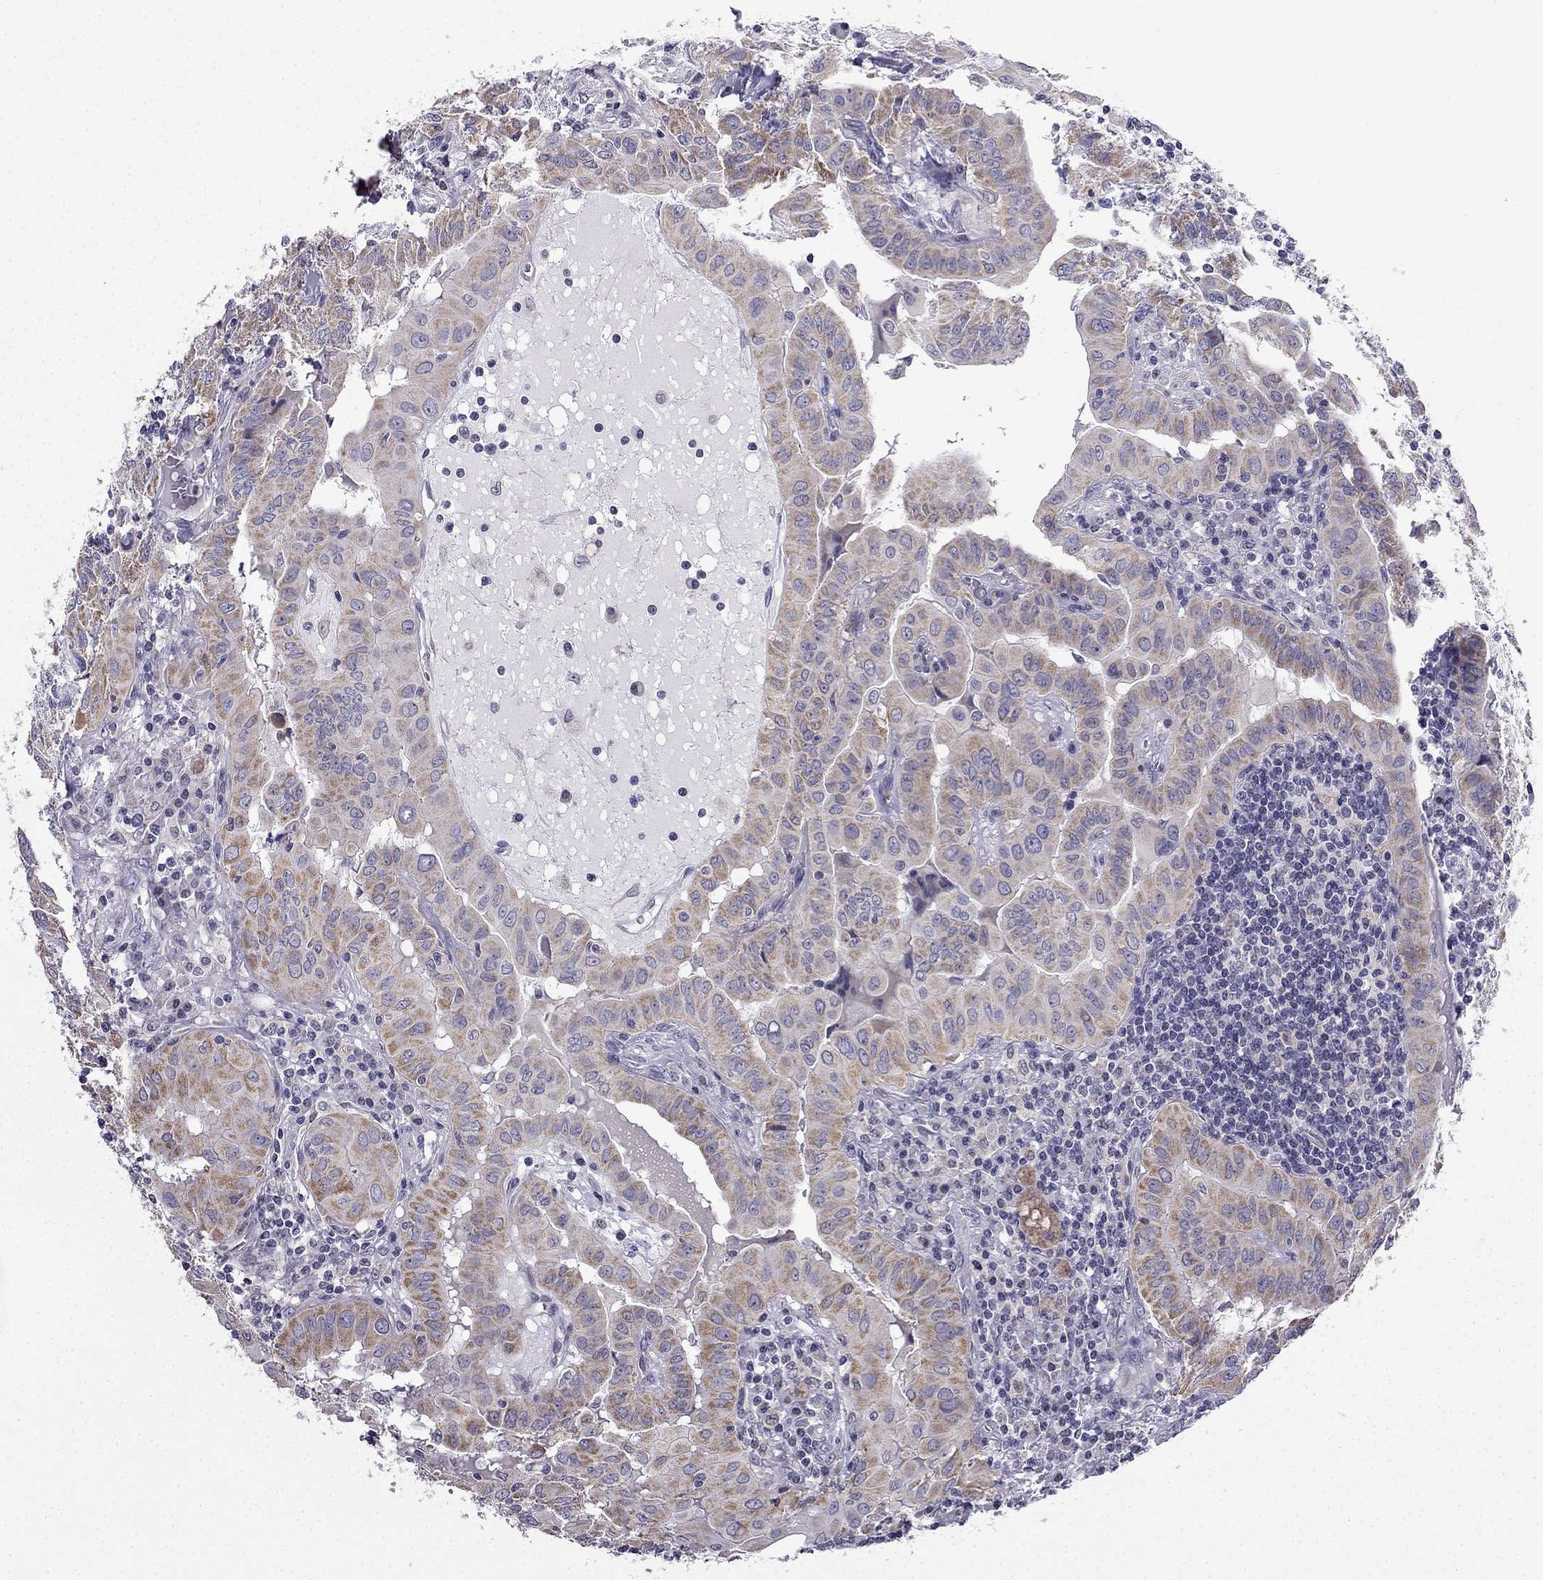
{"staining": {"intensity": "moderate", "quantity": ">75%", "location": "cytoplasmic/membranous"}, "tissue": "thyroid cancer", "cell_type": "Tumor cells", "image_type": "cancer", "snomed": [{"axis": "morphology", "description": "Papillary adenocarcinoma, NOS"}, {"axis": "topography", "description": "Thyroid gland"}], "caption": "A photomicrograph showing moderate cytoplasmic/membranous positivity in about >75% of tumor cells in thyroid cancer, as visualized by brown immunohistochemical staining.", "gene": "SLC6A2", "patient": {"sex": "female", "age": 37}}